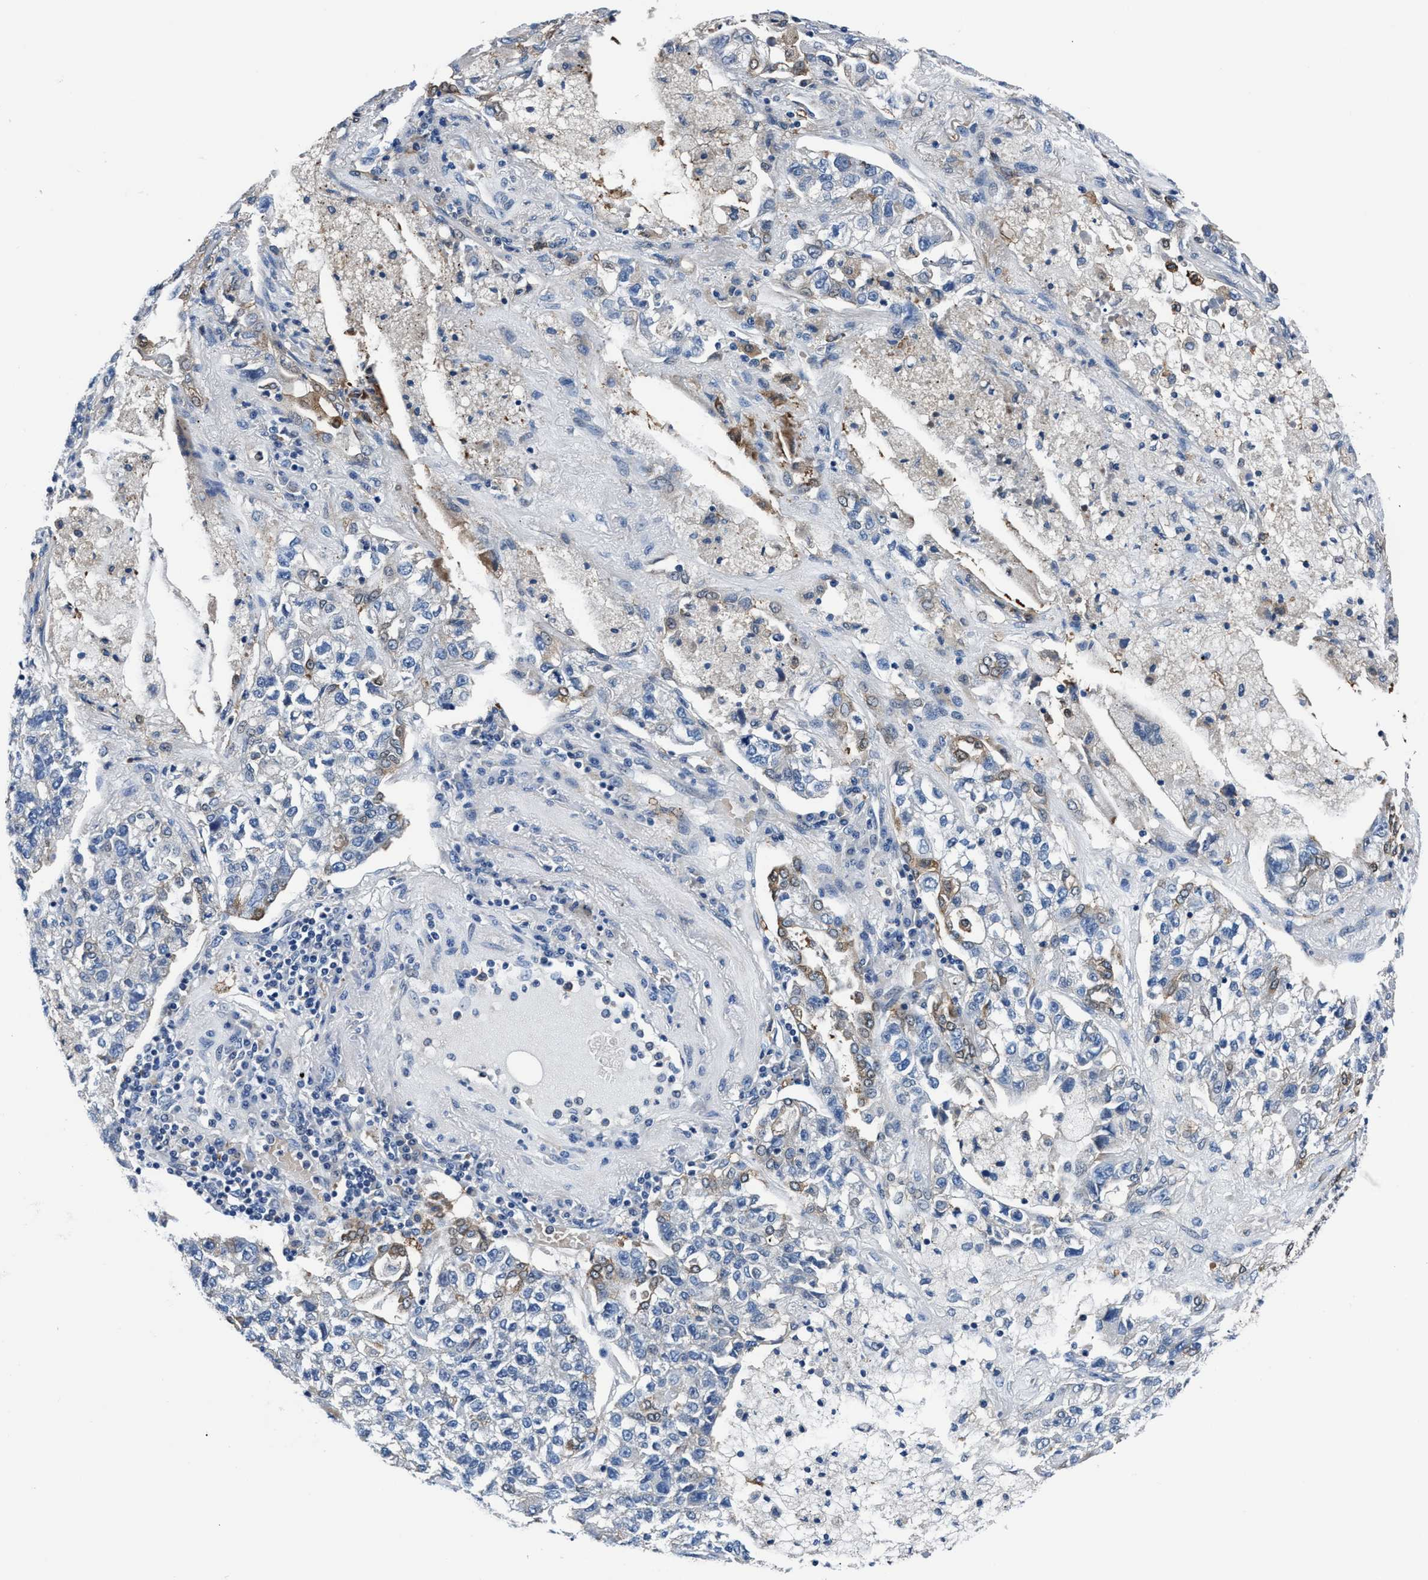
{"staining": {"intensity": "negative", "quantity": "none", "location": "none"}, "tissue": "lung cancer", "cell_type": "Tumor cells", "image_type": "cancer", "snomed": [{"axis": "morphology", "description": "Adenocarcinoma, NOS"}, {"axis": "topography", "description": "Lung"}], "caption": "High magnification brightfield microscopy of lung cancer stained with DAB (brown) and counterstained with hematoxylin (blue): tumor cells show no significant positivity.", "gene": "TMEM94", "patient": {"sex": "male", "age": 49}}